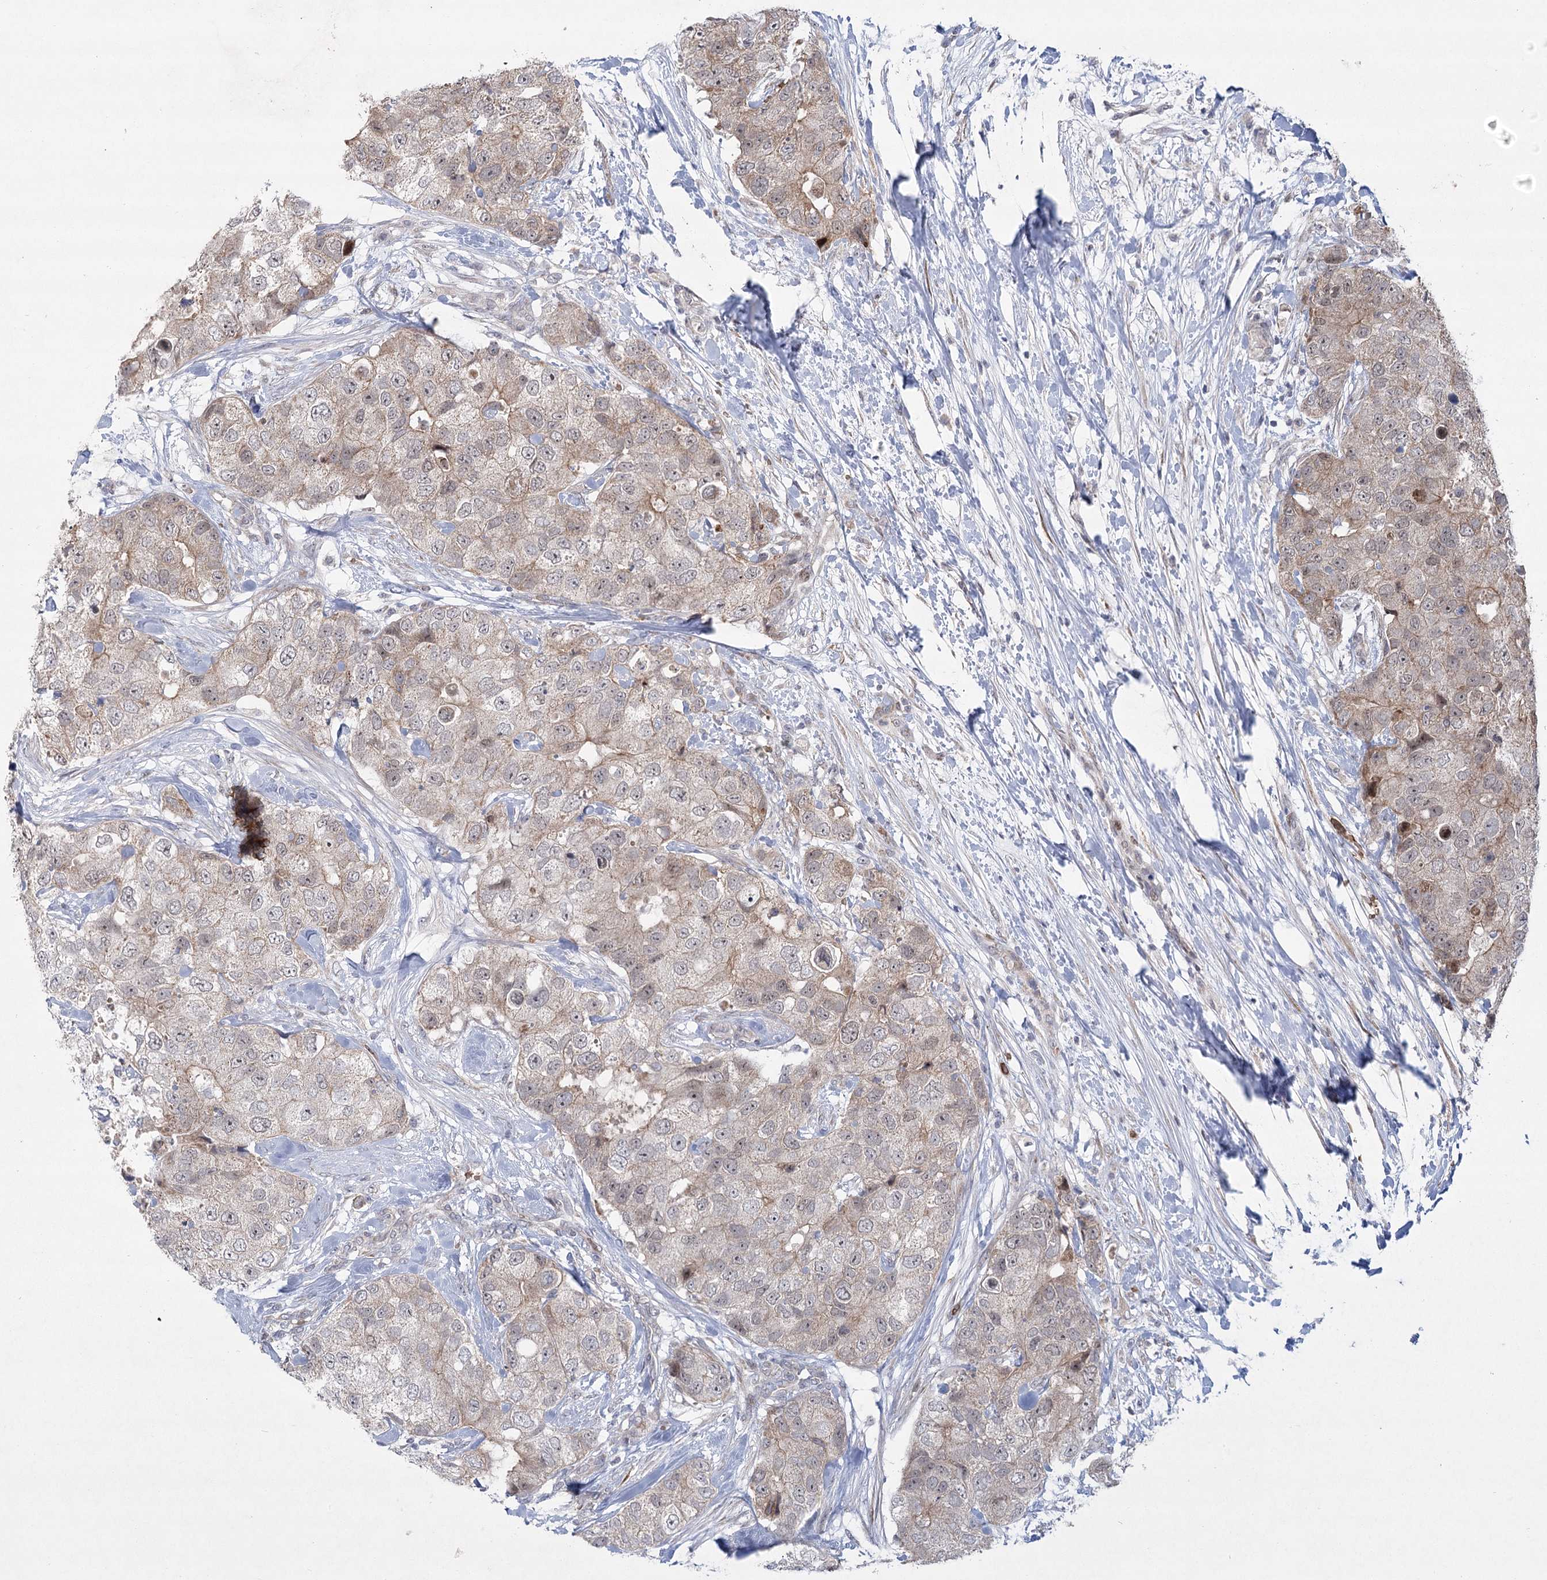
{"staining": {"intensity": "weak", "quantity": ">75%", "location": "cytoplasmic/membranous"}, "tissue": "breast cancer", "cell_type": "Tumor cells", "image_type": "cancer", "snomed": [{"axis": "morphology", "description": "Duct carcinoma"}, {"axis": "topography", "description": "Breast"}], "caption": "Immunohistochemistry micrograph of neoplastic tissue: human breast cancer (intraductal carcinoma) stained using immunohistochemistry (IHC) shows low levels of weak protein expression localized specifically in the cytoplasmic/membranous of tumor cells, appearing as a cytoplasmic/membranous brown color.", "gene": "NSMCE4A", "patient": {"sex": "female", "age": 62}}